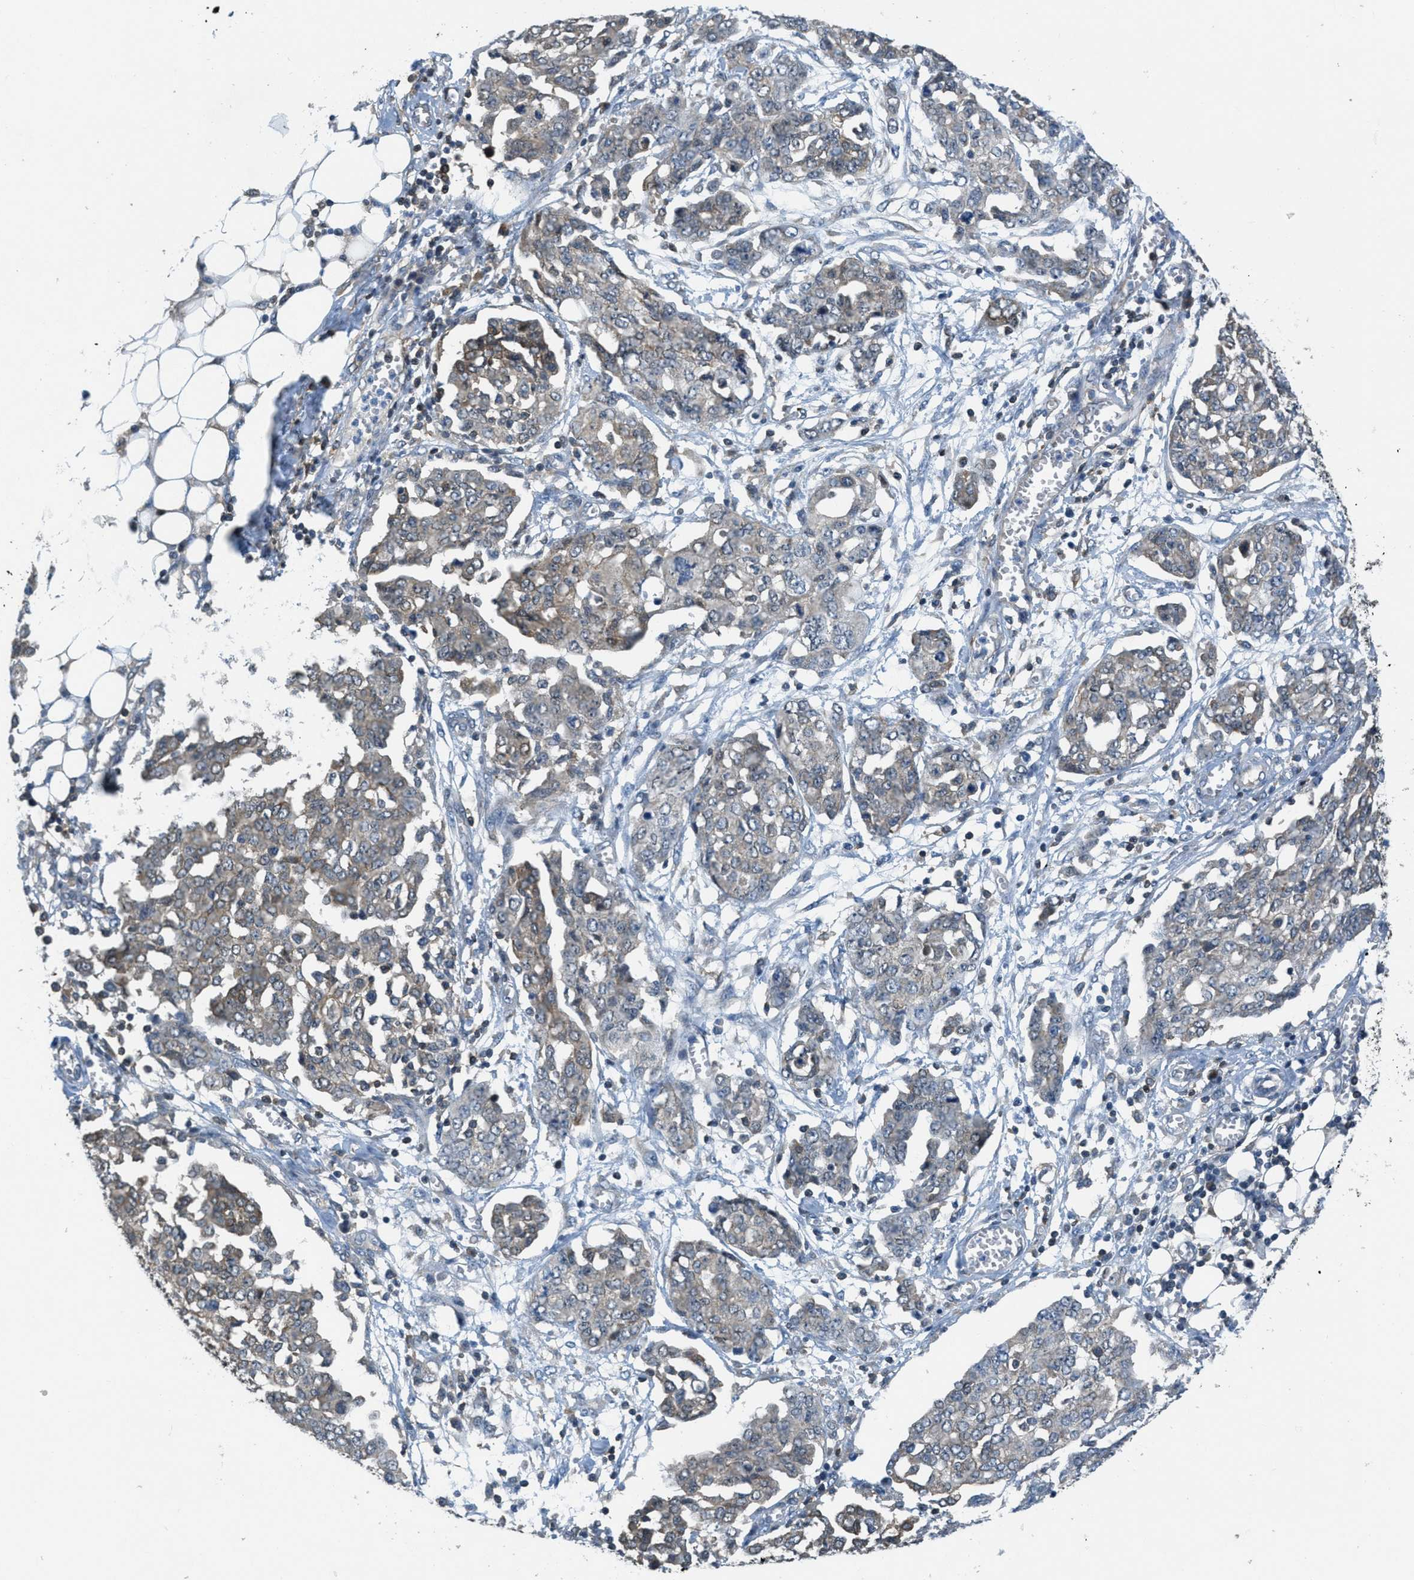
{"staining": {"intensity": "weak", "quantity": "25%-75%", "location": "cytoplasmic/membranous"}, "tissue": "ovarian cancer", "cell_type": "Tumor cells", "image_type": "cancer", "snomed": [{"axis": "morphology", "description": "Cystadenocarcinoma, serous, NOS"}, {"axis": "topography", "description": "Soft tissue"}, {"axis": "topography", "description": "Ovary"}], "caption": "Tumor cells display low levels of weak cytoplasmic/membranous staining in about 25%-75% of cells in ovarian serous cystadenocarcinoma.", "gene": "PIP5K1C", "patient": {"sex": "female", "age": 57}}